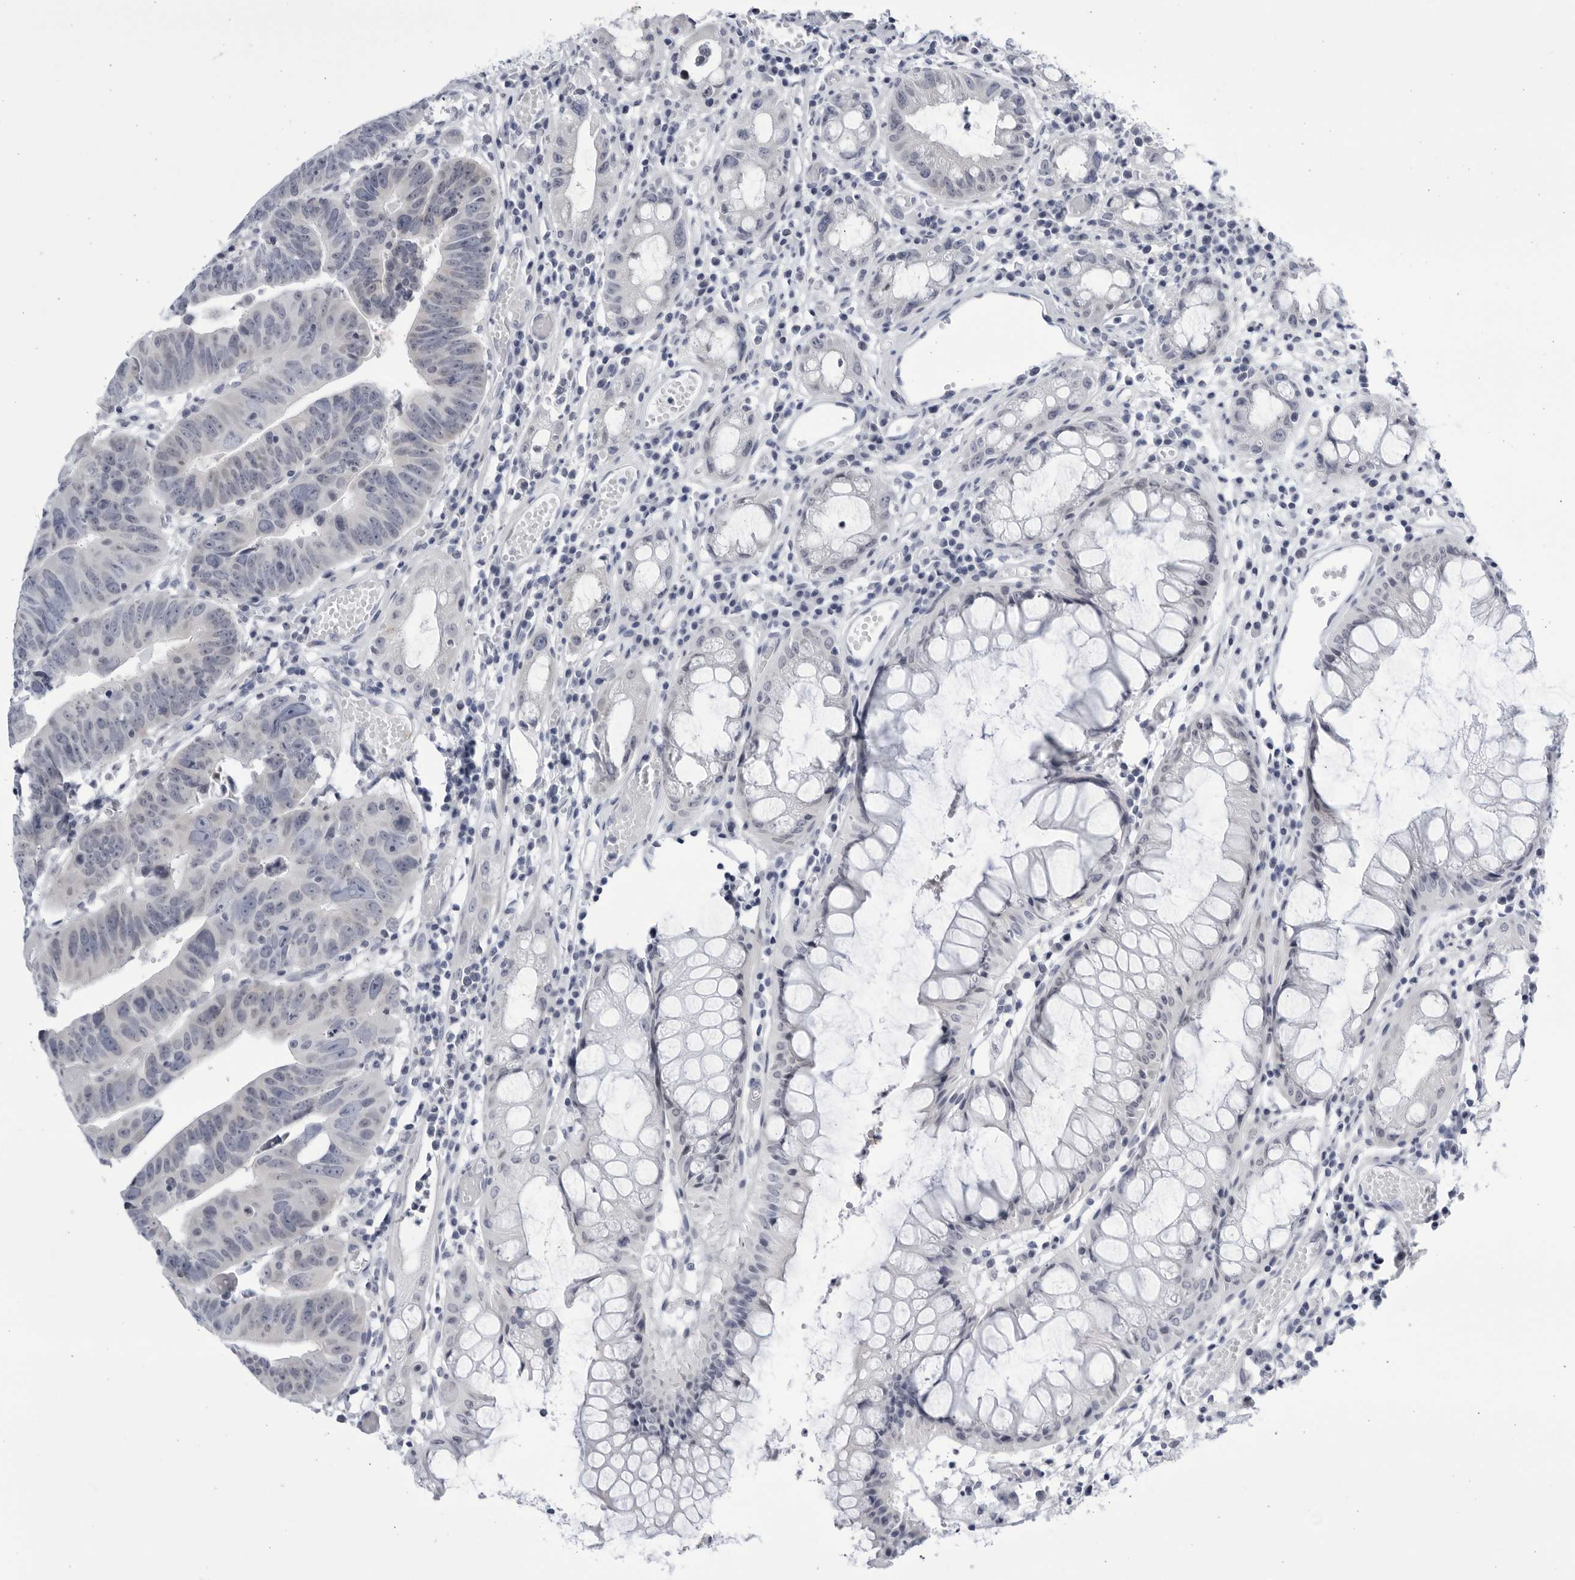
{"staining": {"intensity": "negative", "quantity": "none", "location": "none"}, "tissue": "colorectal cancer", "cell_type": "Tumor cells", "image_type": "cancer", "snomed": [{"axis": "morphology", "description": "Adenocarcinoma, NOS"}, {"axis": "topography", "description": "Rectum"}], "caption": "Colorectal cancer (adenocarcinoma) was stained to show a protein in brown. There is no significant positivity in tumor cells.", "gene": "CCDC181", "patient": {"sex": "female", "age": 65}}